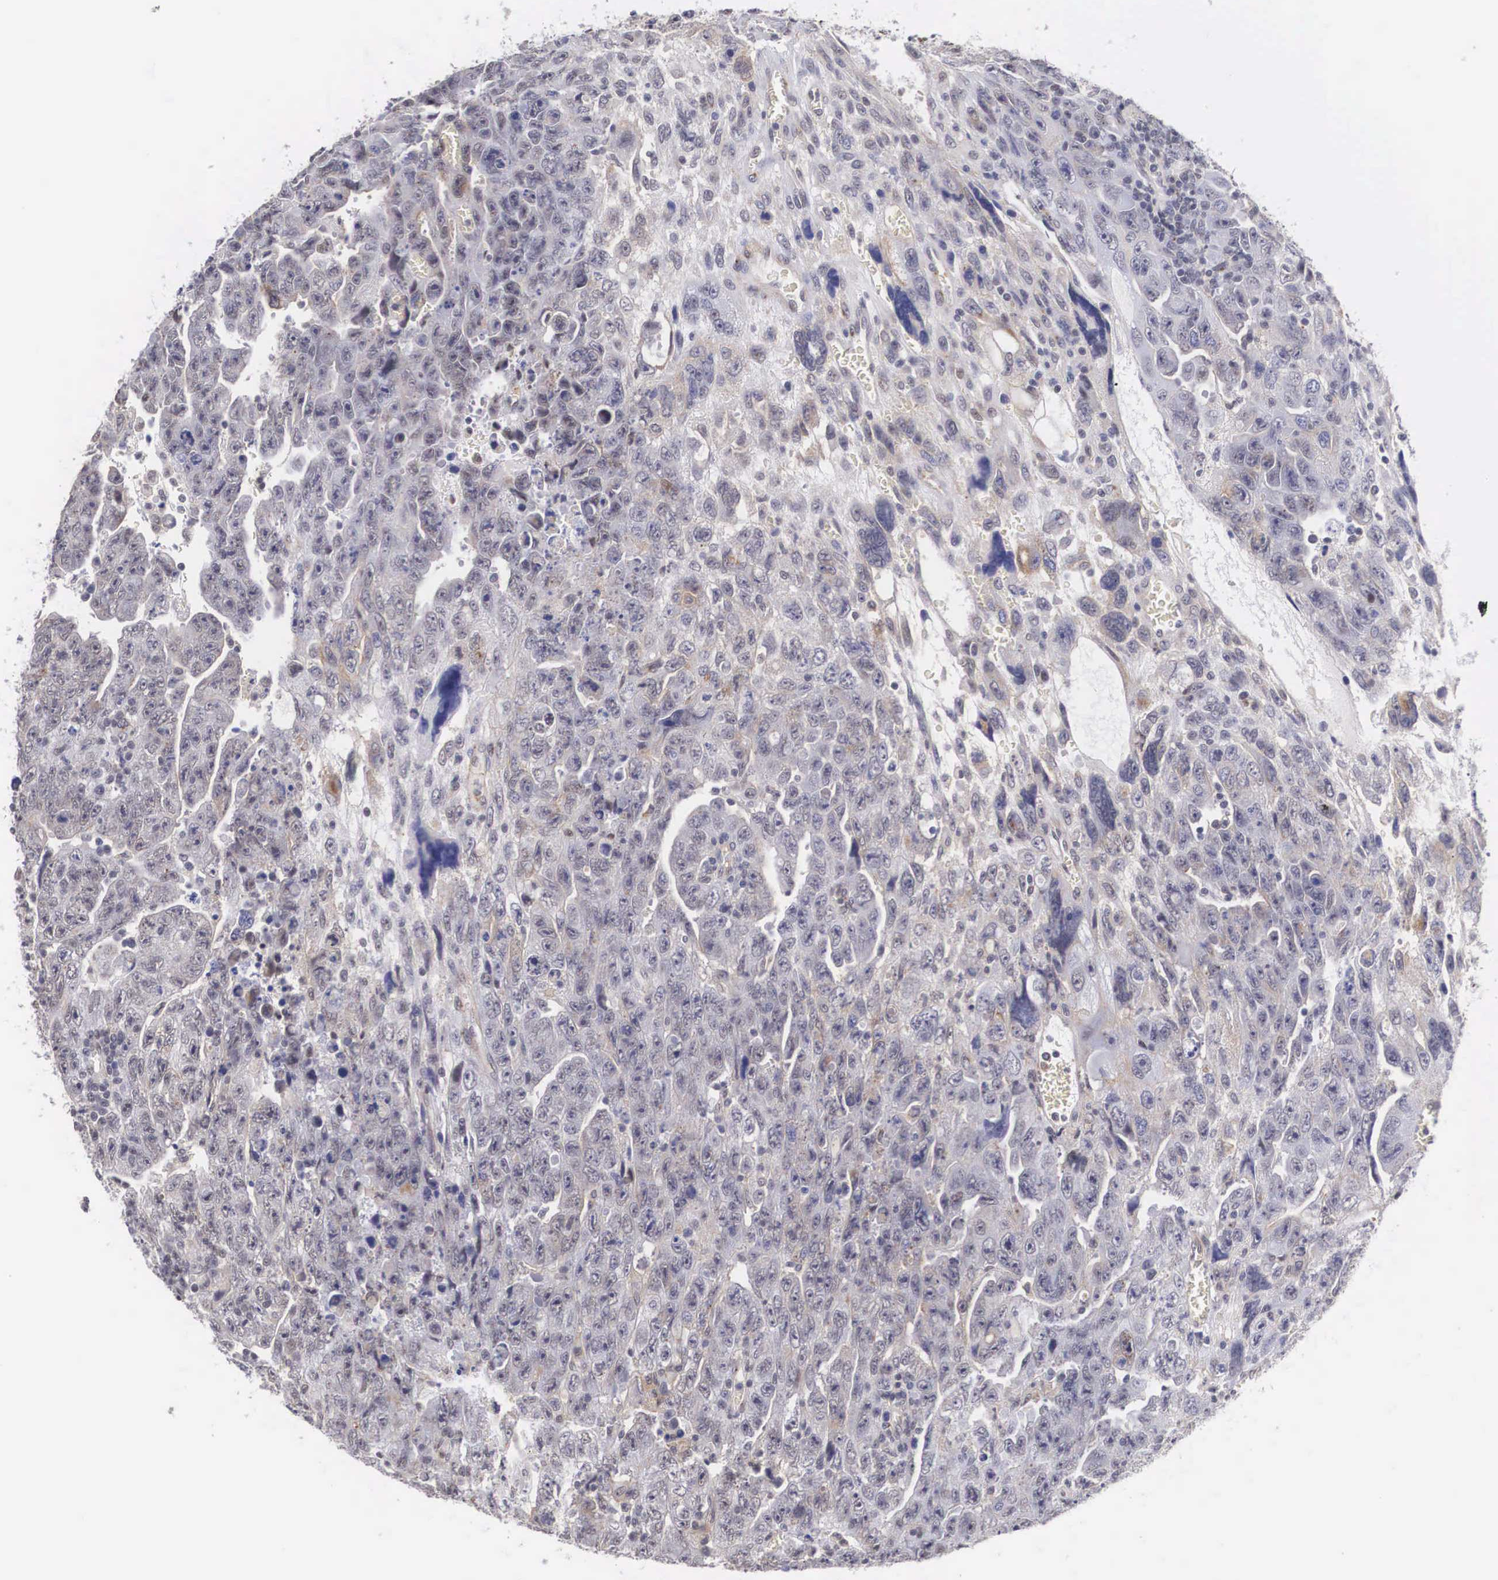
{"staining": {"intensity": "weak", "quantity": "<25%", "location": "cytoplasmic/membranous"}, "tissue": "testis cancer", "cell_type": "Tumor cells", "image_type": "cancer", "snomed": [{"axis": "morphology", "description": "Carcinoma, Embryonal, NOS"}, {"axis": "topography", "description": "Testis"}], "caption": "High magnification brightfield microscopy of testis cancer (embryonal carcinoma) stained with DAB (brown) and counterstained with hematoxylin (blue): tumor cells show no significant positivity.", "gene": "NR4A2", "patient": {"sex": "male", "age": 28}}